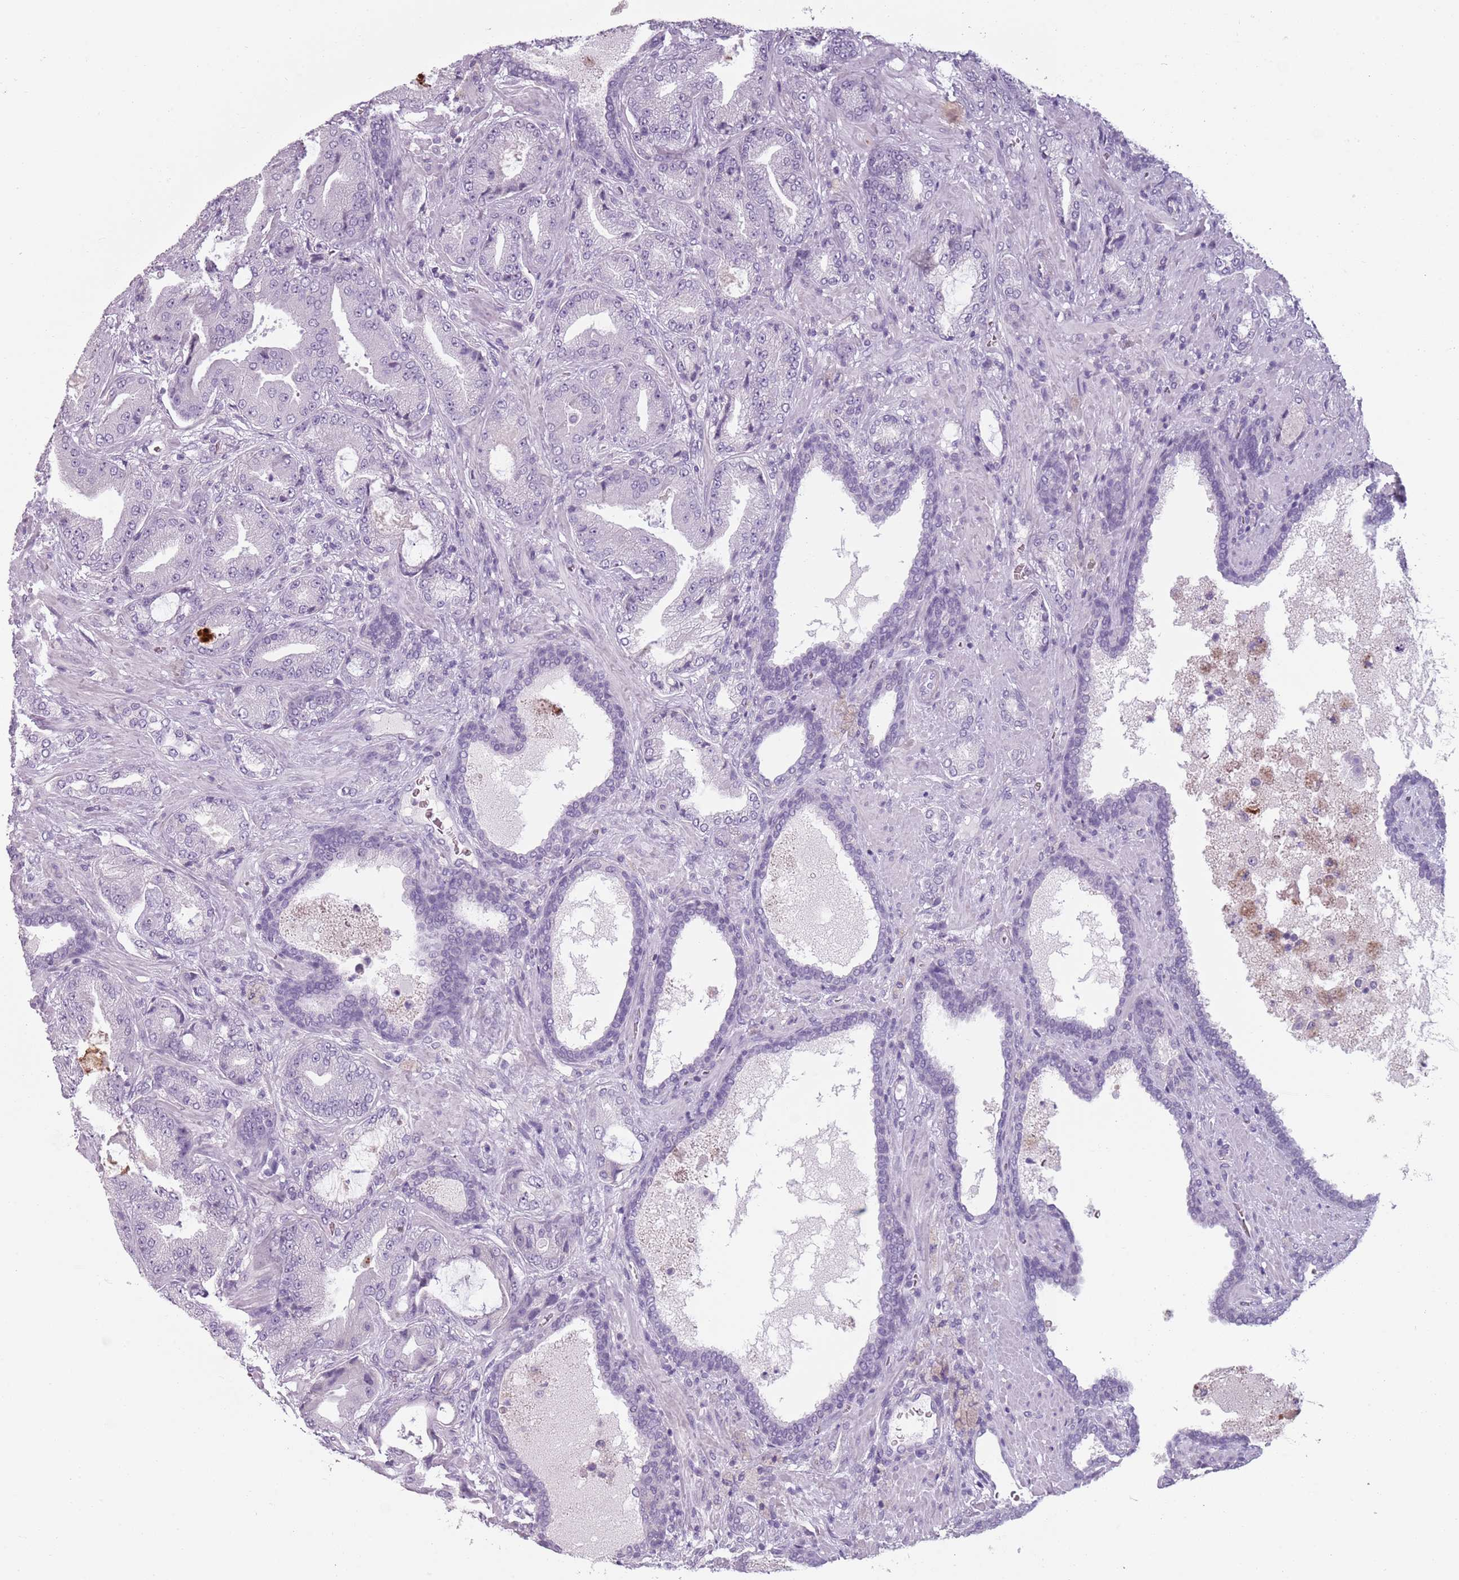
{"staining": {"intensity": "negative", "quantity": "none", "location": "none"}, "tissue": "prostate cancer", "cell_type": "Tumor cells", "image_type": "cancer", "snomed": [{"axis": "morphology", "description": "Adenocarcinoma, High grade"}, {"axis": "topography", "description": "Prostate"}], "caption": "Prostate cancer was stained to show a protein in brown. There is no significant expression in tumor cells. (Stains: DAB (3,3'-diaminobenzidine) immunohistochemistry (IHC) with hematoxylin counter stain, Microscopy: brightfield microscopy at high magnification).", "gene": "PIEZO1", "patient": {"sex": "male", "age": 68}}